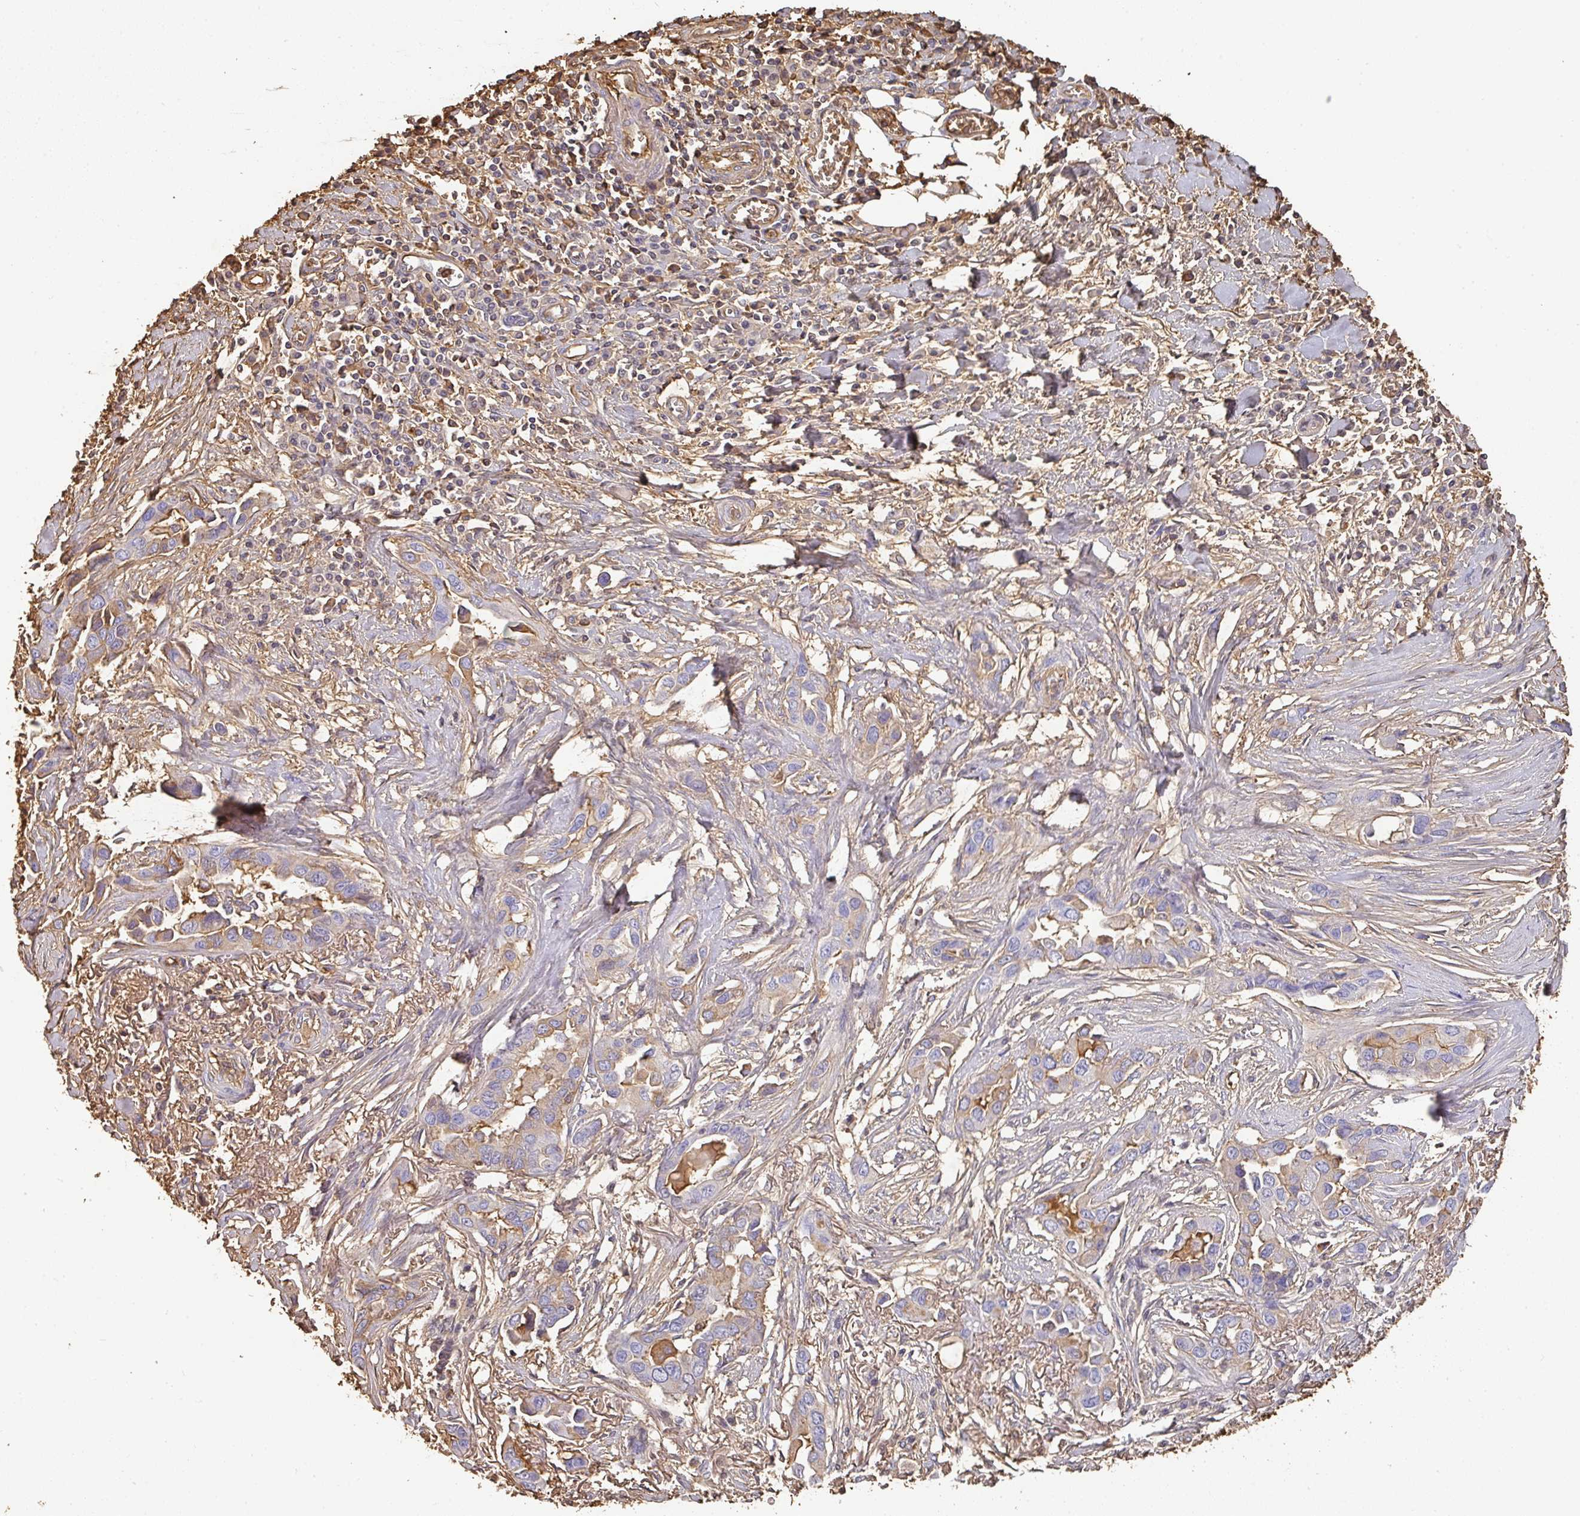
{"staining": {"intensity": "weak", "quantity": "<25%", "location": "cytoplasmic/membranous"}, "tissue": "lung cancer", "cell_type": "Tumor cells", "image_type": "cancer", "snomed": [{"axis": "morphology", "description": "Adenocarcinoma, NOS"}, {"axis": "topography", "description": "Lung"}], "caption": "This is a histopathology image of IHC staining of adenocarcinoma (lung), which shows no staining in tumor cells. (Immunohistochemistry, brightfield microscopy, high magnification).", "gene": "ALB", "patient": {"sex": "female", "age": 76}}